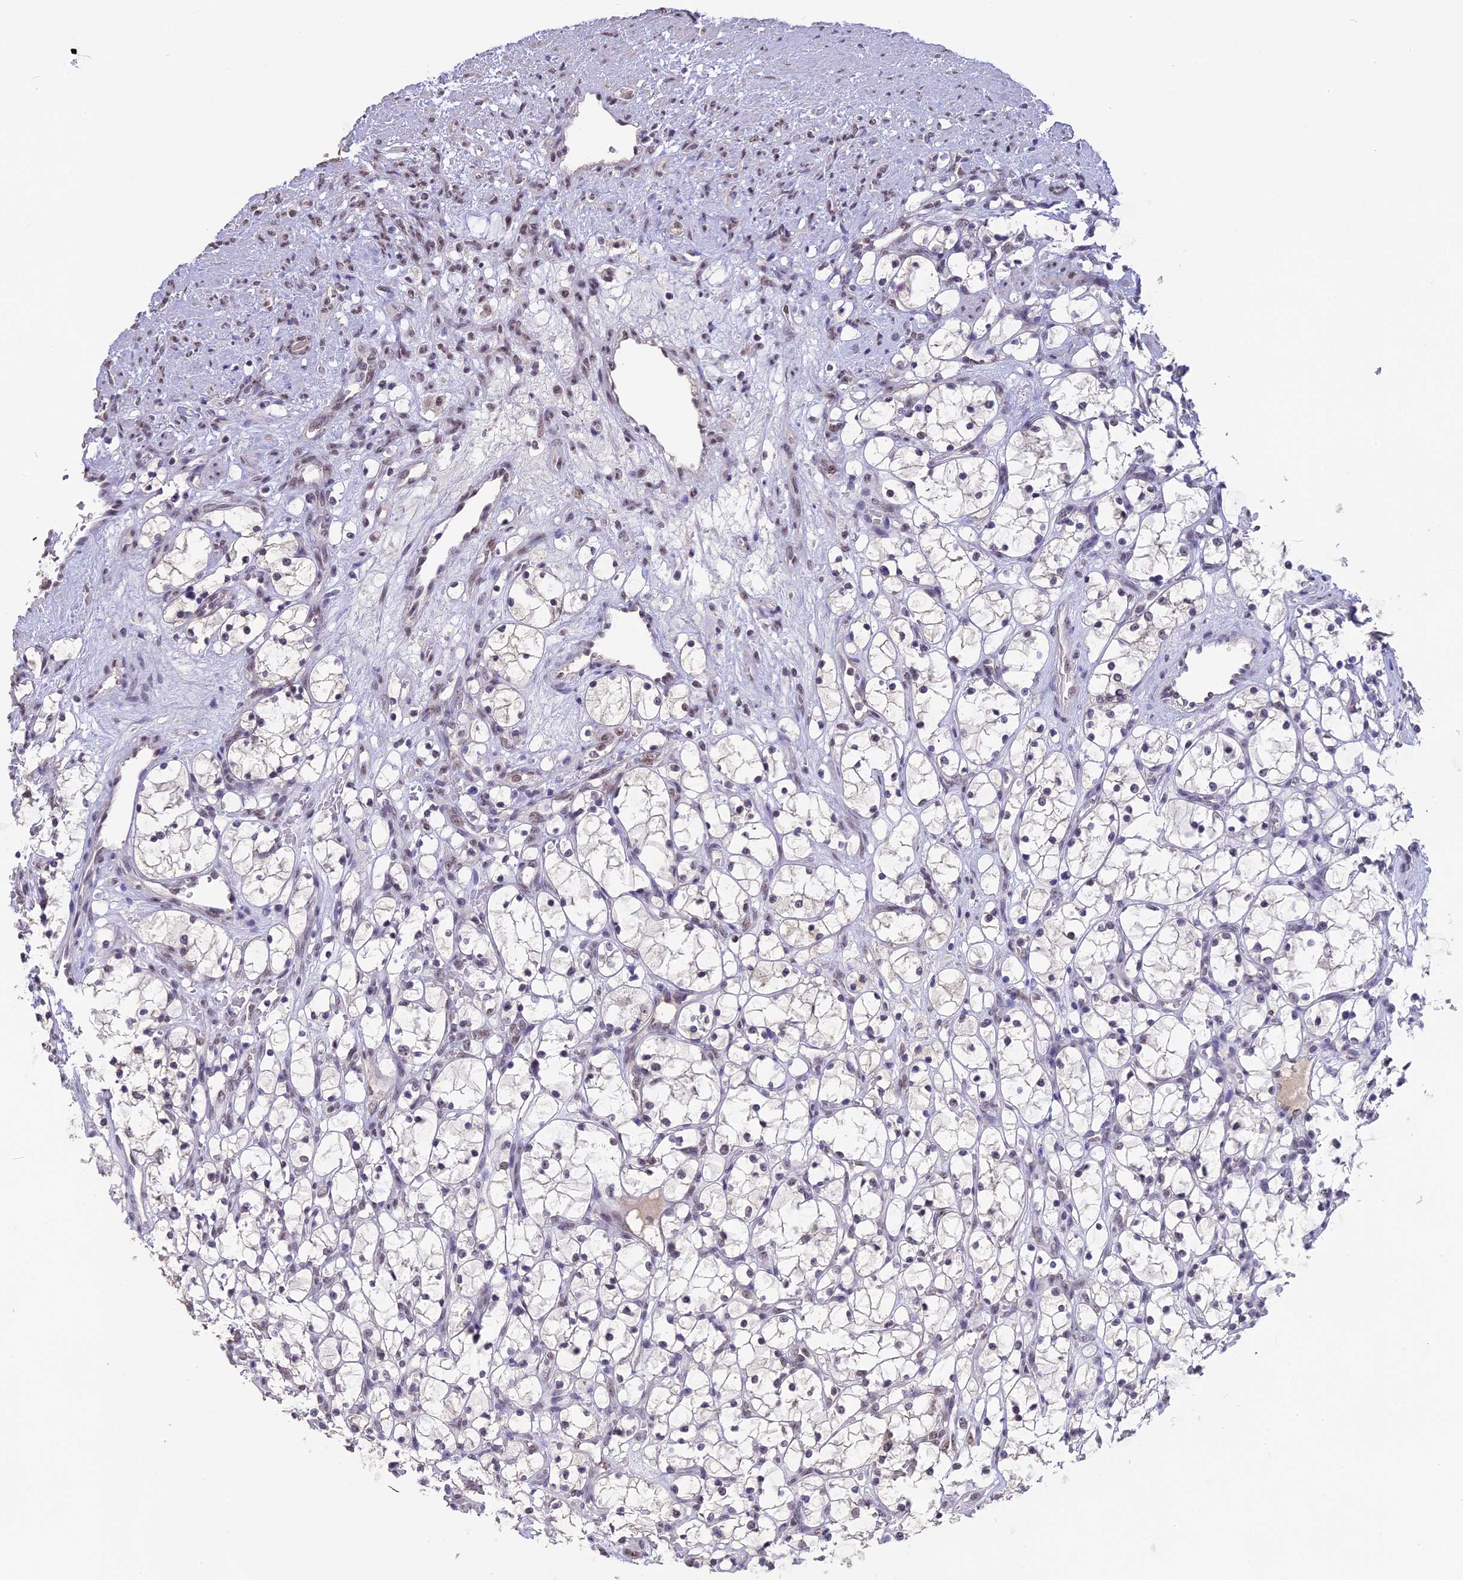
{"staining": {"intensity": "negative", "quantity": "none", "location": "none"}, "tissue": "renal cancer", "cell_type": "Tumor cells", "image_type": "cancer", "snomed": [{"axis": "morphology", "description": "Adenocarcinoma, NOS"}, {"axis": "topography", "description": "Kidney"}], "caption": "The IHC image has no significant expression in tumor cells of adenocarcinoma (renal) tissue.", "gene": "SETD2", "patient": {"sex": "female", "age": 69}}